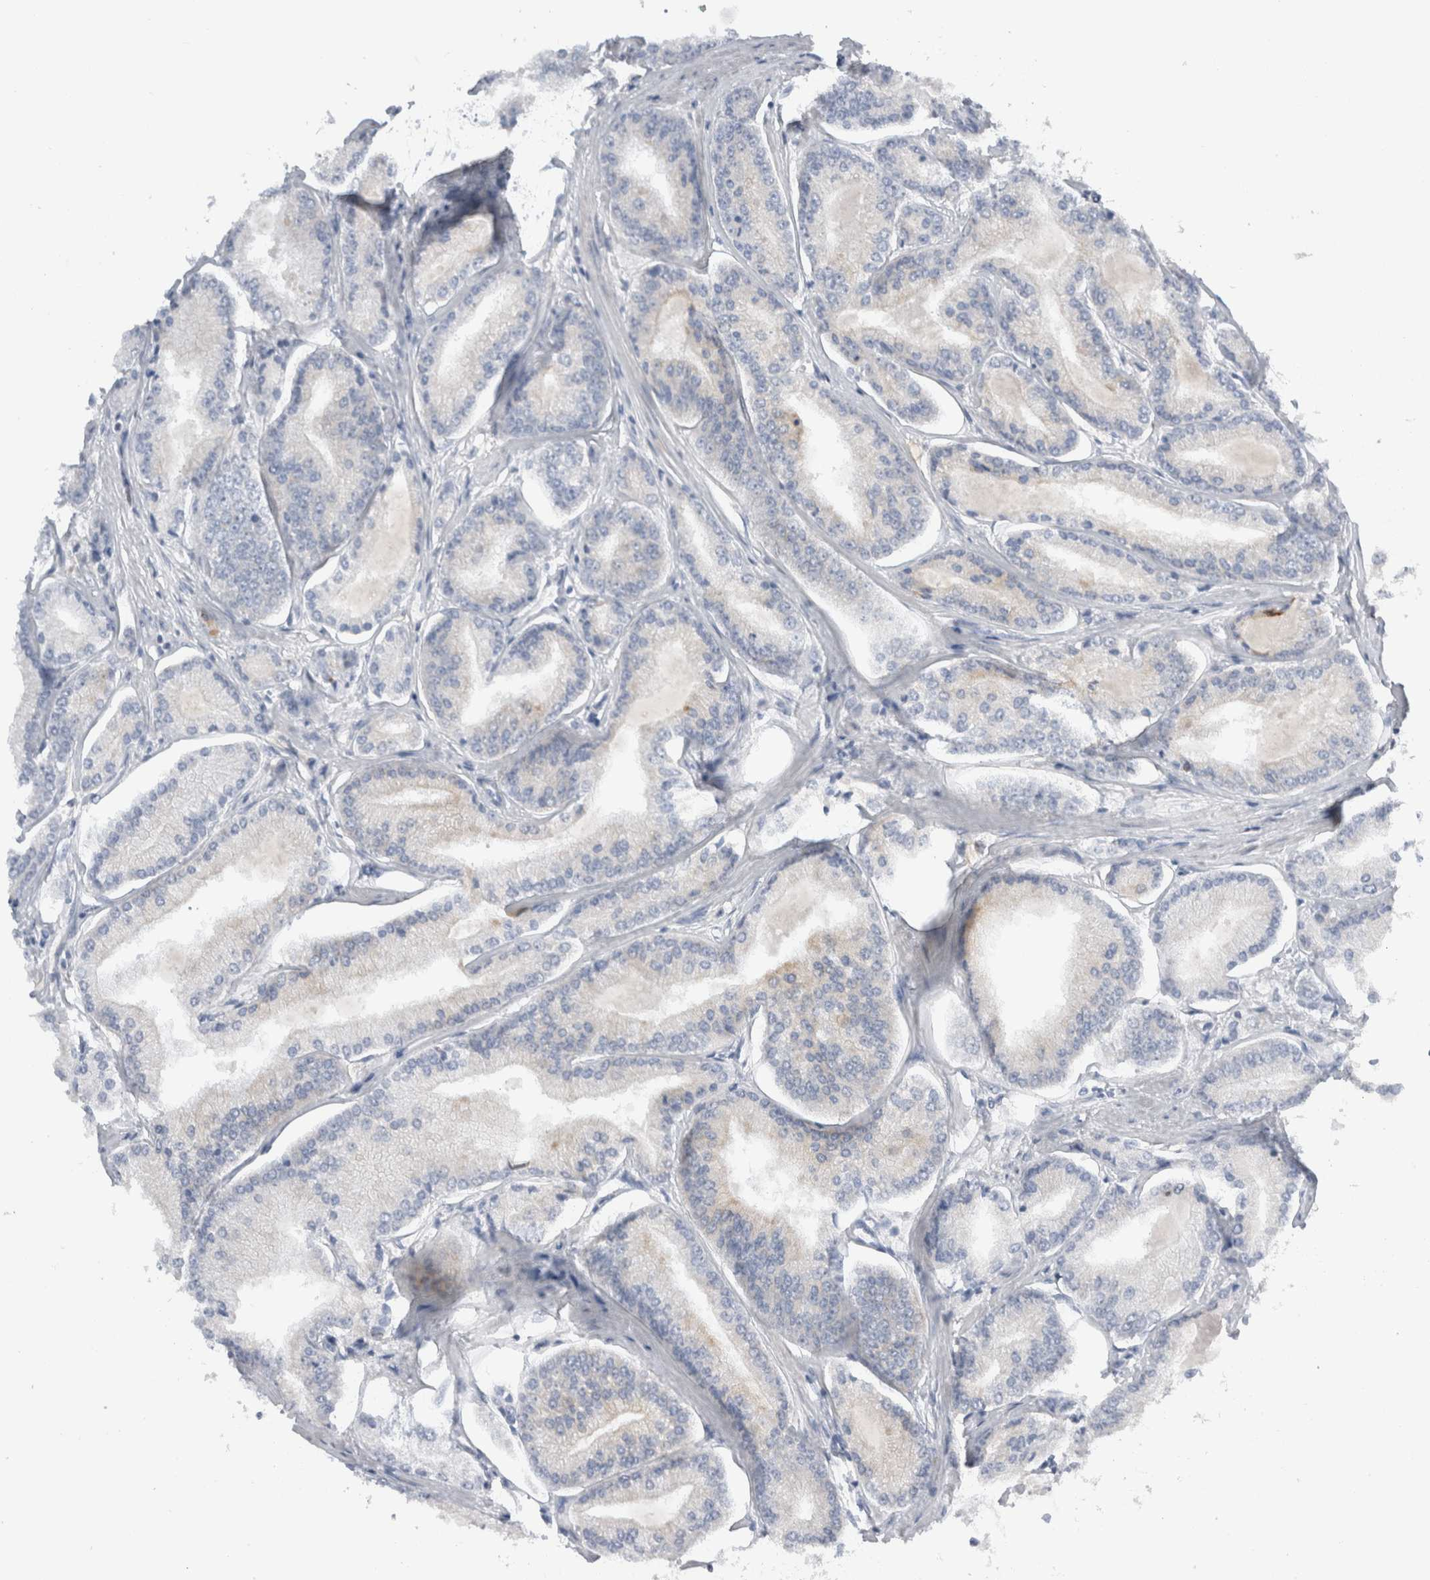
{"staining": {"intensity": "weak", "quantity": "<25%", "location": "cytoplasmic/membranous"}, "tissue": "prostate cancer", "cell_type": "Tumor cells", "image_type": "cancer", "snomed": [{"axis": "morphology", "description": "Adenocarcinoma, Low grade"}, {"axis": "topography", "description": "Prostate"}], "caption": "Protein analysis of prostate cancer (adenocarcinoma (low-grade)) shows no significant expression in tumor cells.", "gene": "SLC20A2", "patient": {"sex": "male", "age": 52}}